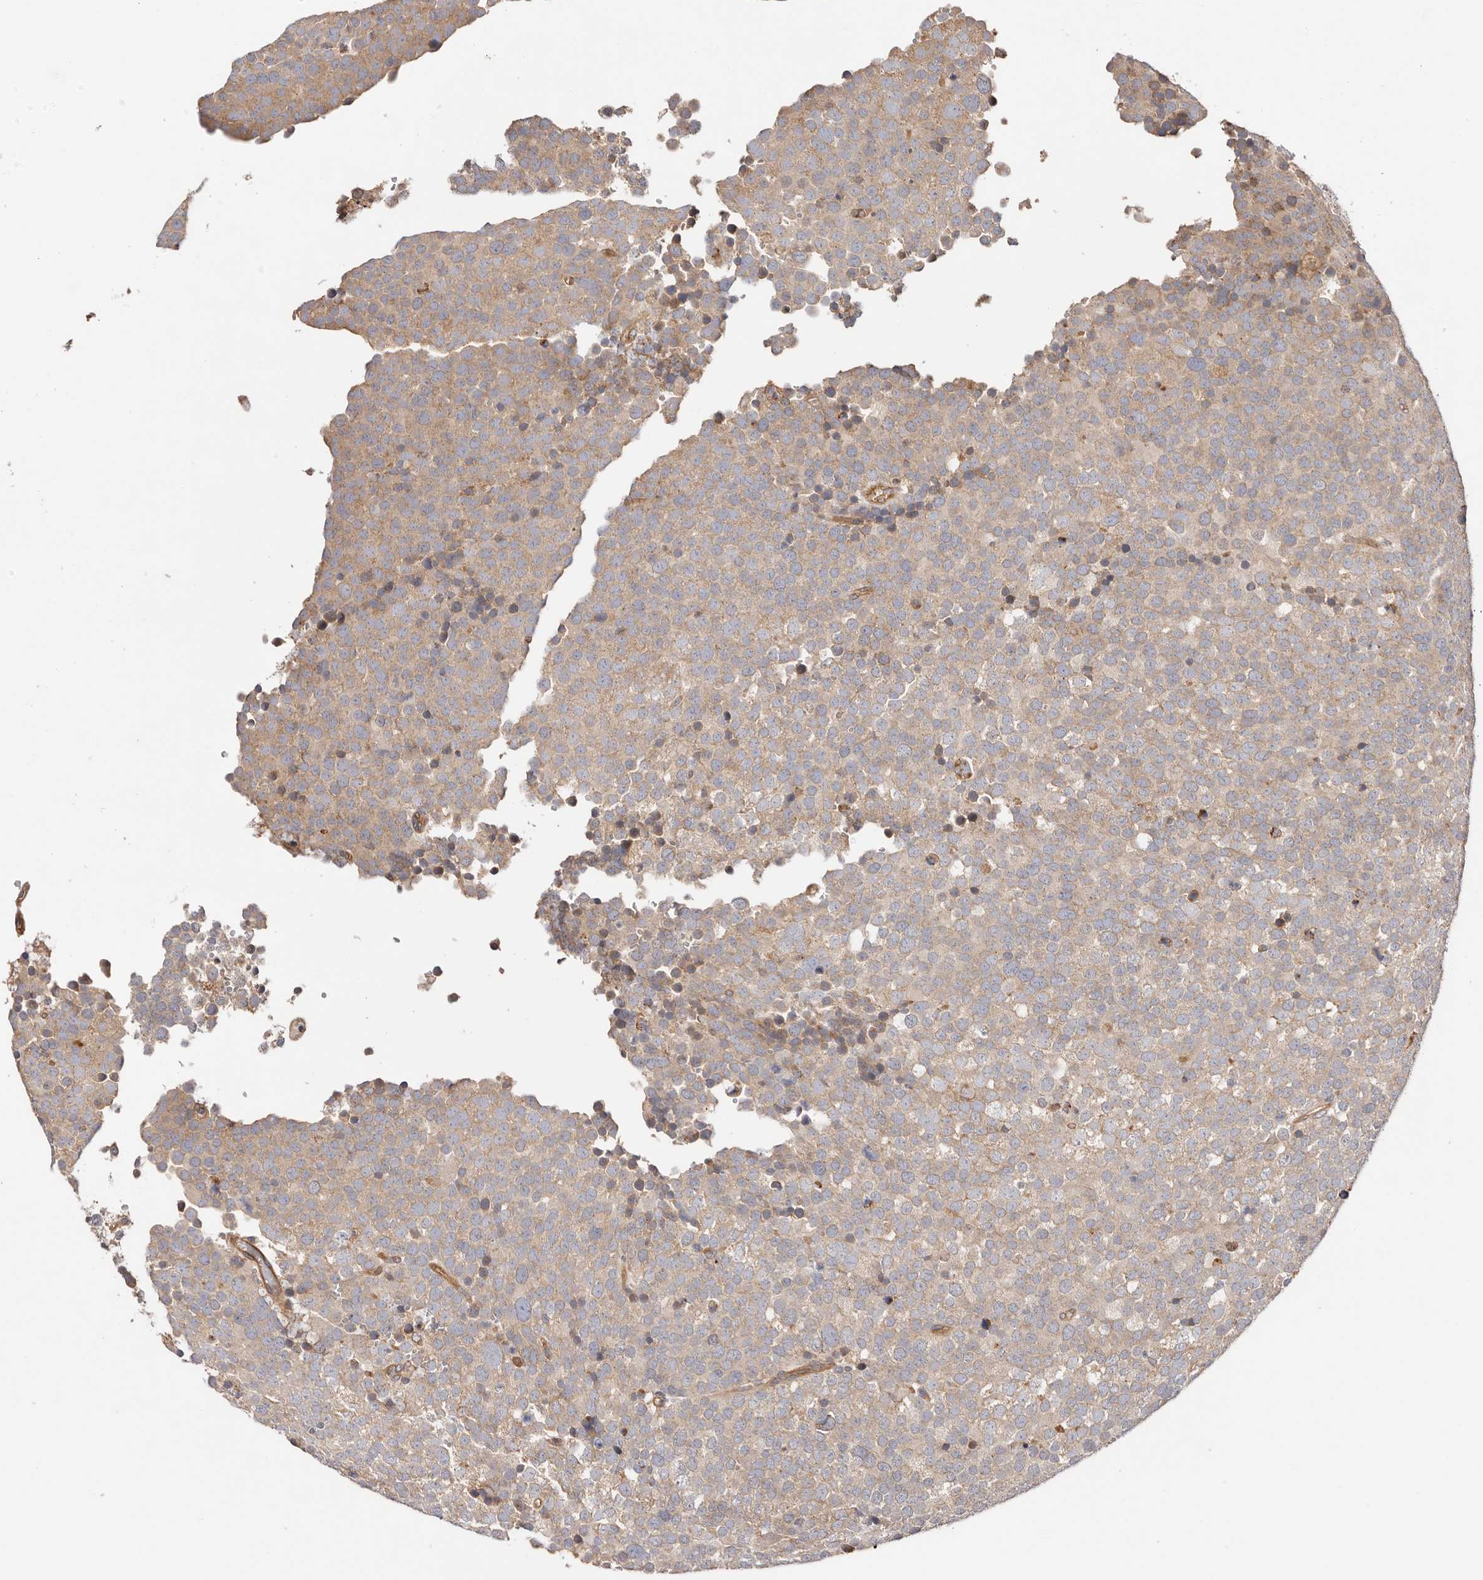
{"staining": {"intensity": "weak", "quantity": ">75%", "location": "cytoplasmic/membranous"}, "tissue": "testis cancer", "cell_type": "Tumor cells", "image_type": "cancer", "snomed": [{"axis": "morphology", "description": "Seminoma, NOS"}, {"axis": "topography", "description": "Testis"}], "caption": "Protein analysis of testis seminoma tissue exhibits weak cytoplasmic/membranous staining in approximately >75% of tumor cells.", "gene": "MACF1", "patient": {"sex": "male", "age": 71}}